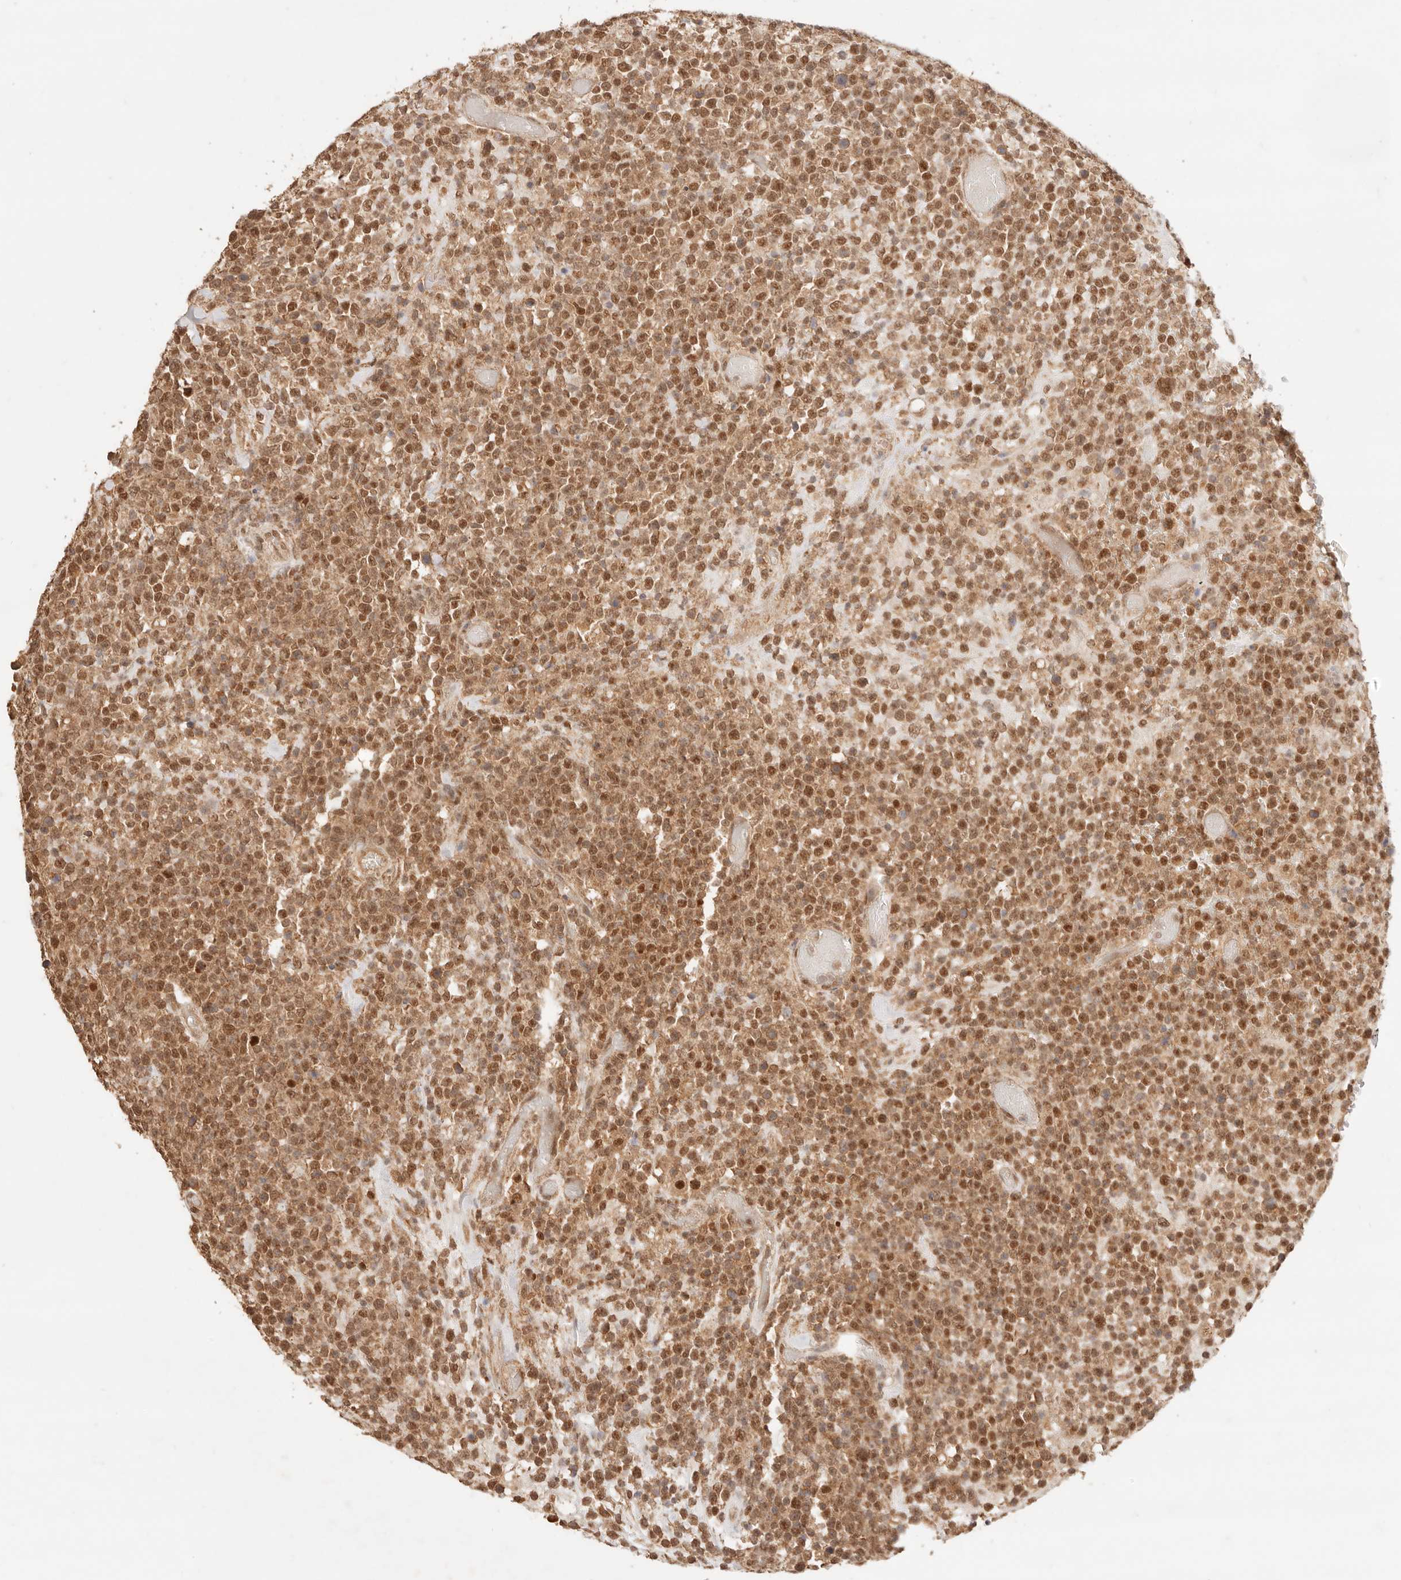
{"staining": {"intensity": "moderate", "quantity": ">75%", "location": "cytoplasmic/membranous,nuclear"}, "tissue": "lymphoma", "cell_type": "Tumor cells", "image_type": "cancer", "snomed": [{"axis": "morphology", "description": "Malignant lymphoma, non-Hodgkin's type, High grade"}, {"axis": "topography", "description": "Colon"}], "caption": "High-power microscopy captured an immunohistochemistry (IHC) photomicrograph of malignant lymphoma, non-Hodgkin's type (high-grade), revealing moderate cytoplasmic/membranous and nuclear staining in about >75% of tumor cells. (DAB (3,3'-diaminobenzidine) IHC with brightfield microscopy, high magnification).", "gene": "TRIM11", "patient": {"sex": "female", "age": 53}}